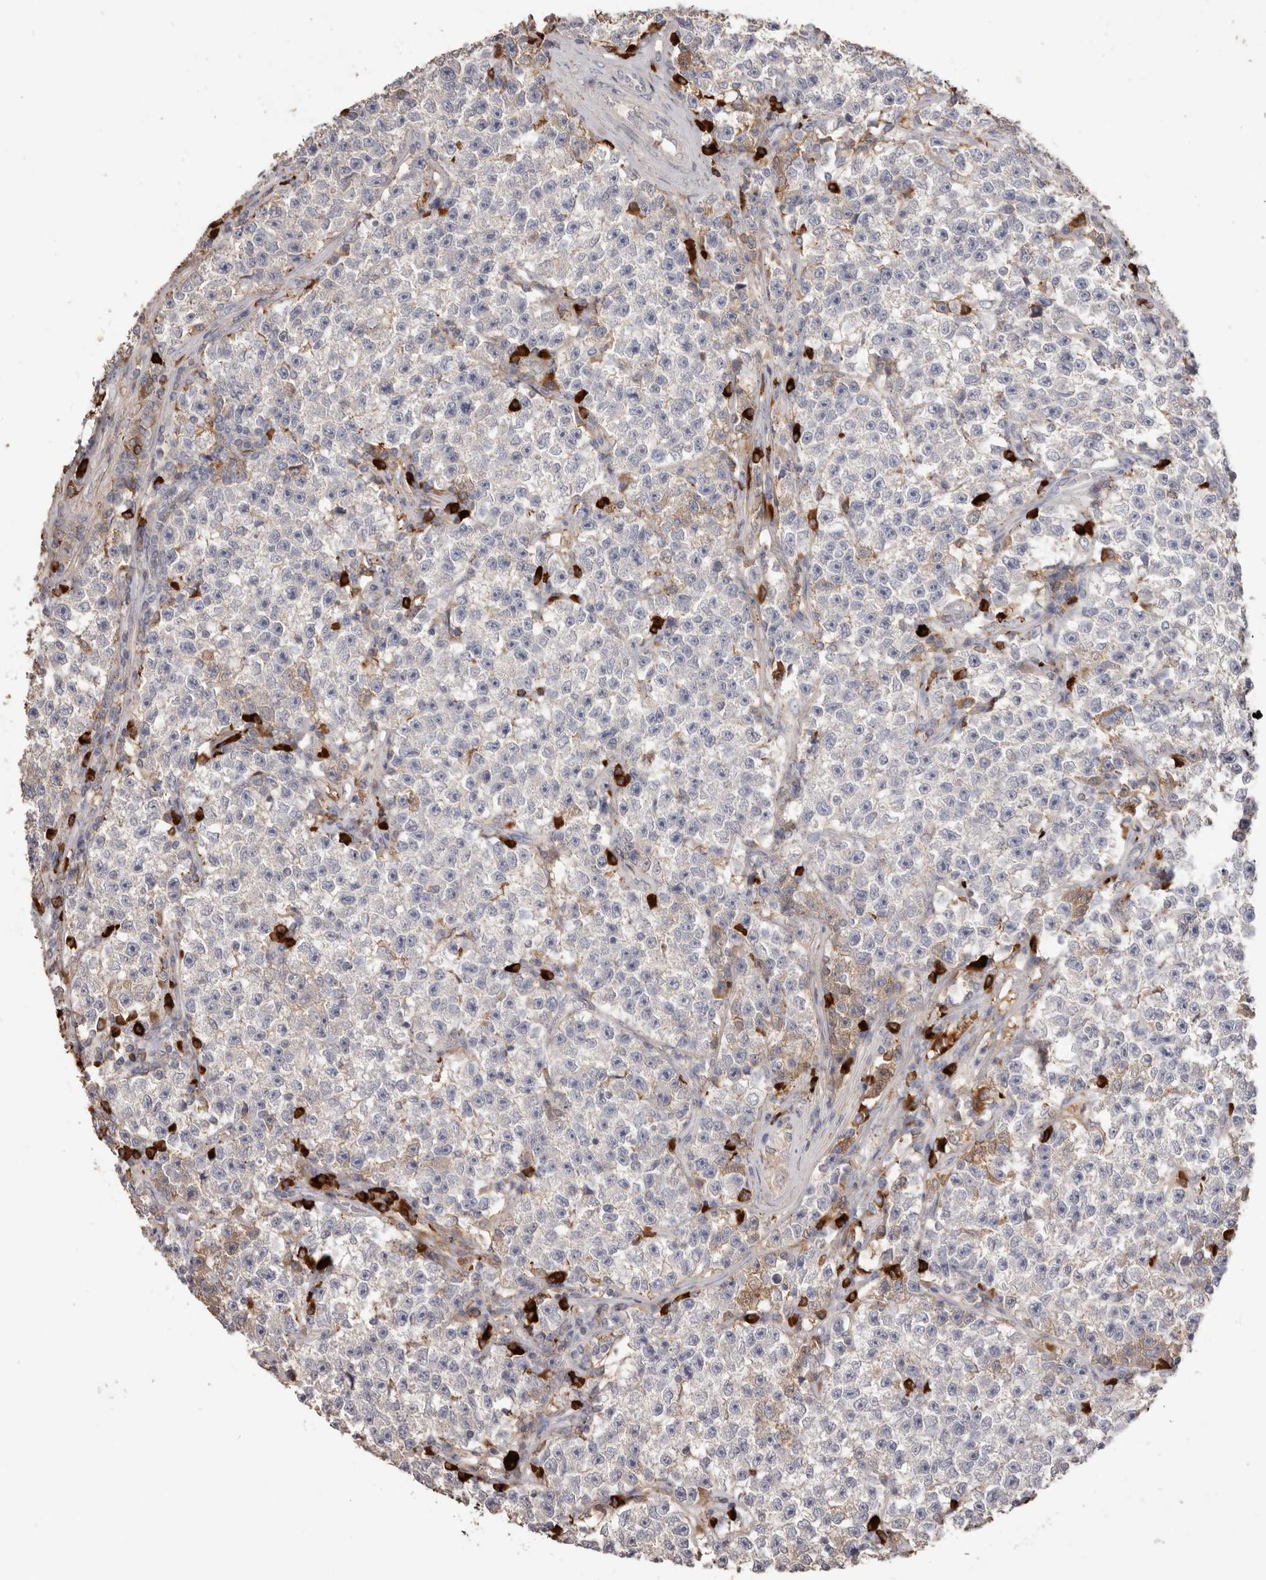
{"staining": {"intensity": "moderate", "quantity": "<25%", "location": "cytoplasmic/membranous"}, "tissue": "testis cancer", "cell_type": "Tumor cells", "image_type": "cancer", "snomed": [{"axis": "morphology", "description": "Seminoma, NOS"}, {"axis": "topography", "description": "Testis"}], "caption": "Immunohistochemistry (IHC) of human seminoma (testis) exhibits low levels of moderate cytoplasmic/membranous positivity in about <25% of tumor cells.", "gene": "HCAR2", "patient": {"sex": "male", "age": 22}}